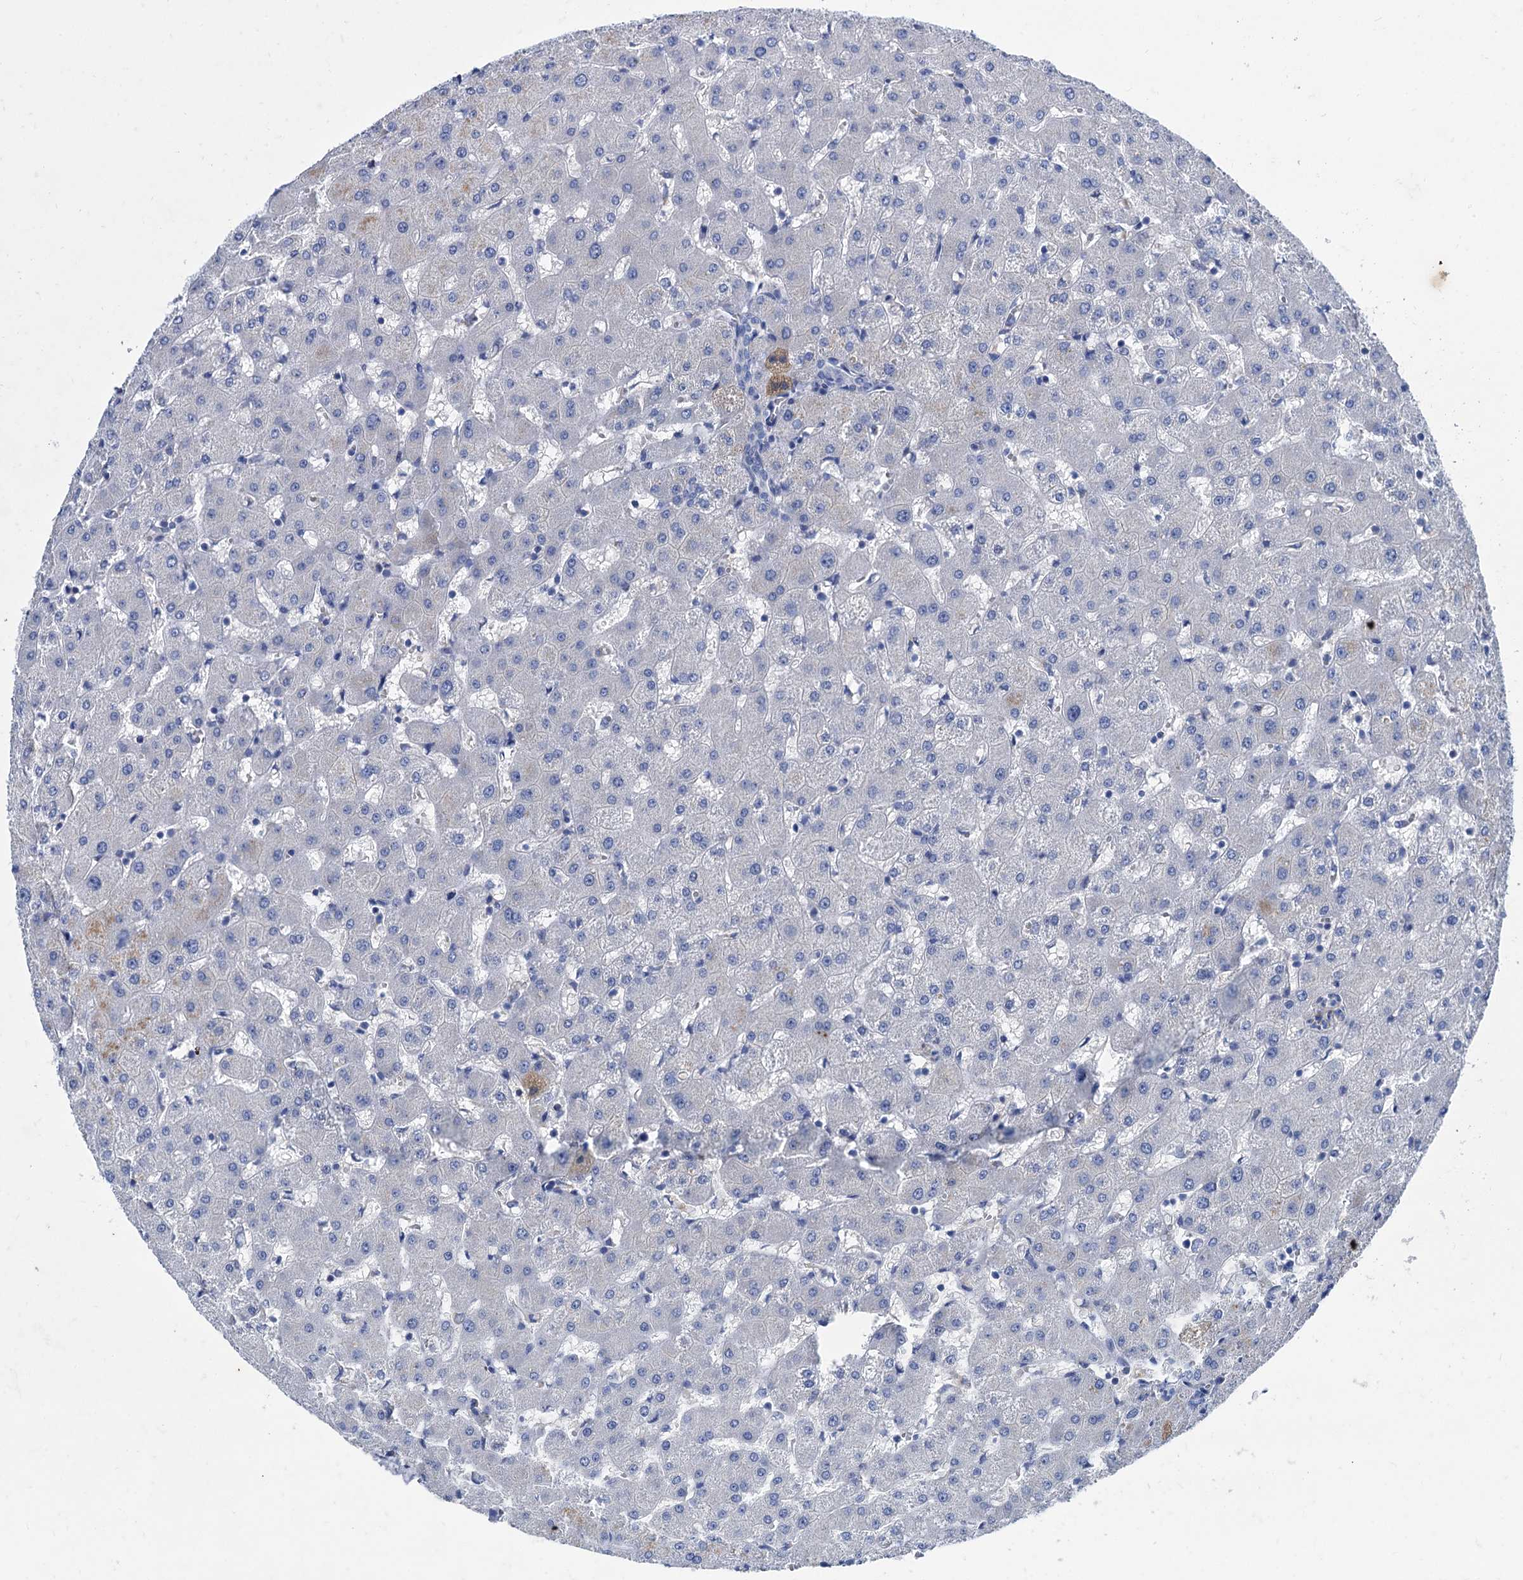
{"staining": {"intensity": "negative", "quantity": "none", "location": "none"}, "tissue": "liver", "cell_type": "Cholangiocytes", "image_type": "normal", "snomed": [{"axis": "morphology", "description": "Normal tissue, NOS"}, {"axis": "topography", "description": "Liver"}], "caption": "High power microscopy histopathology image of an immunohistochemistry (IHC) histopathology image of benign liver, revealing no significant staining in cholangiocytes. (DAB immunohistochemistry visualized using brightfield microscopy, high magnification).", "gene": "TMEM72", "patient": {"sex": "female", "age": 63}}